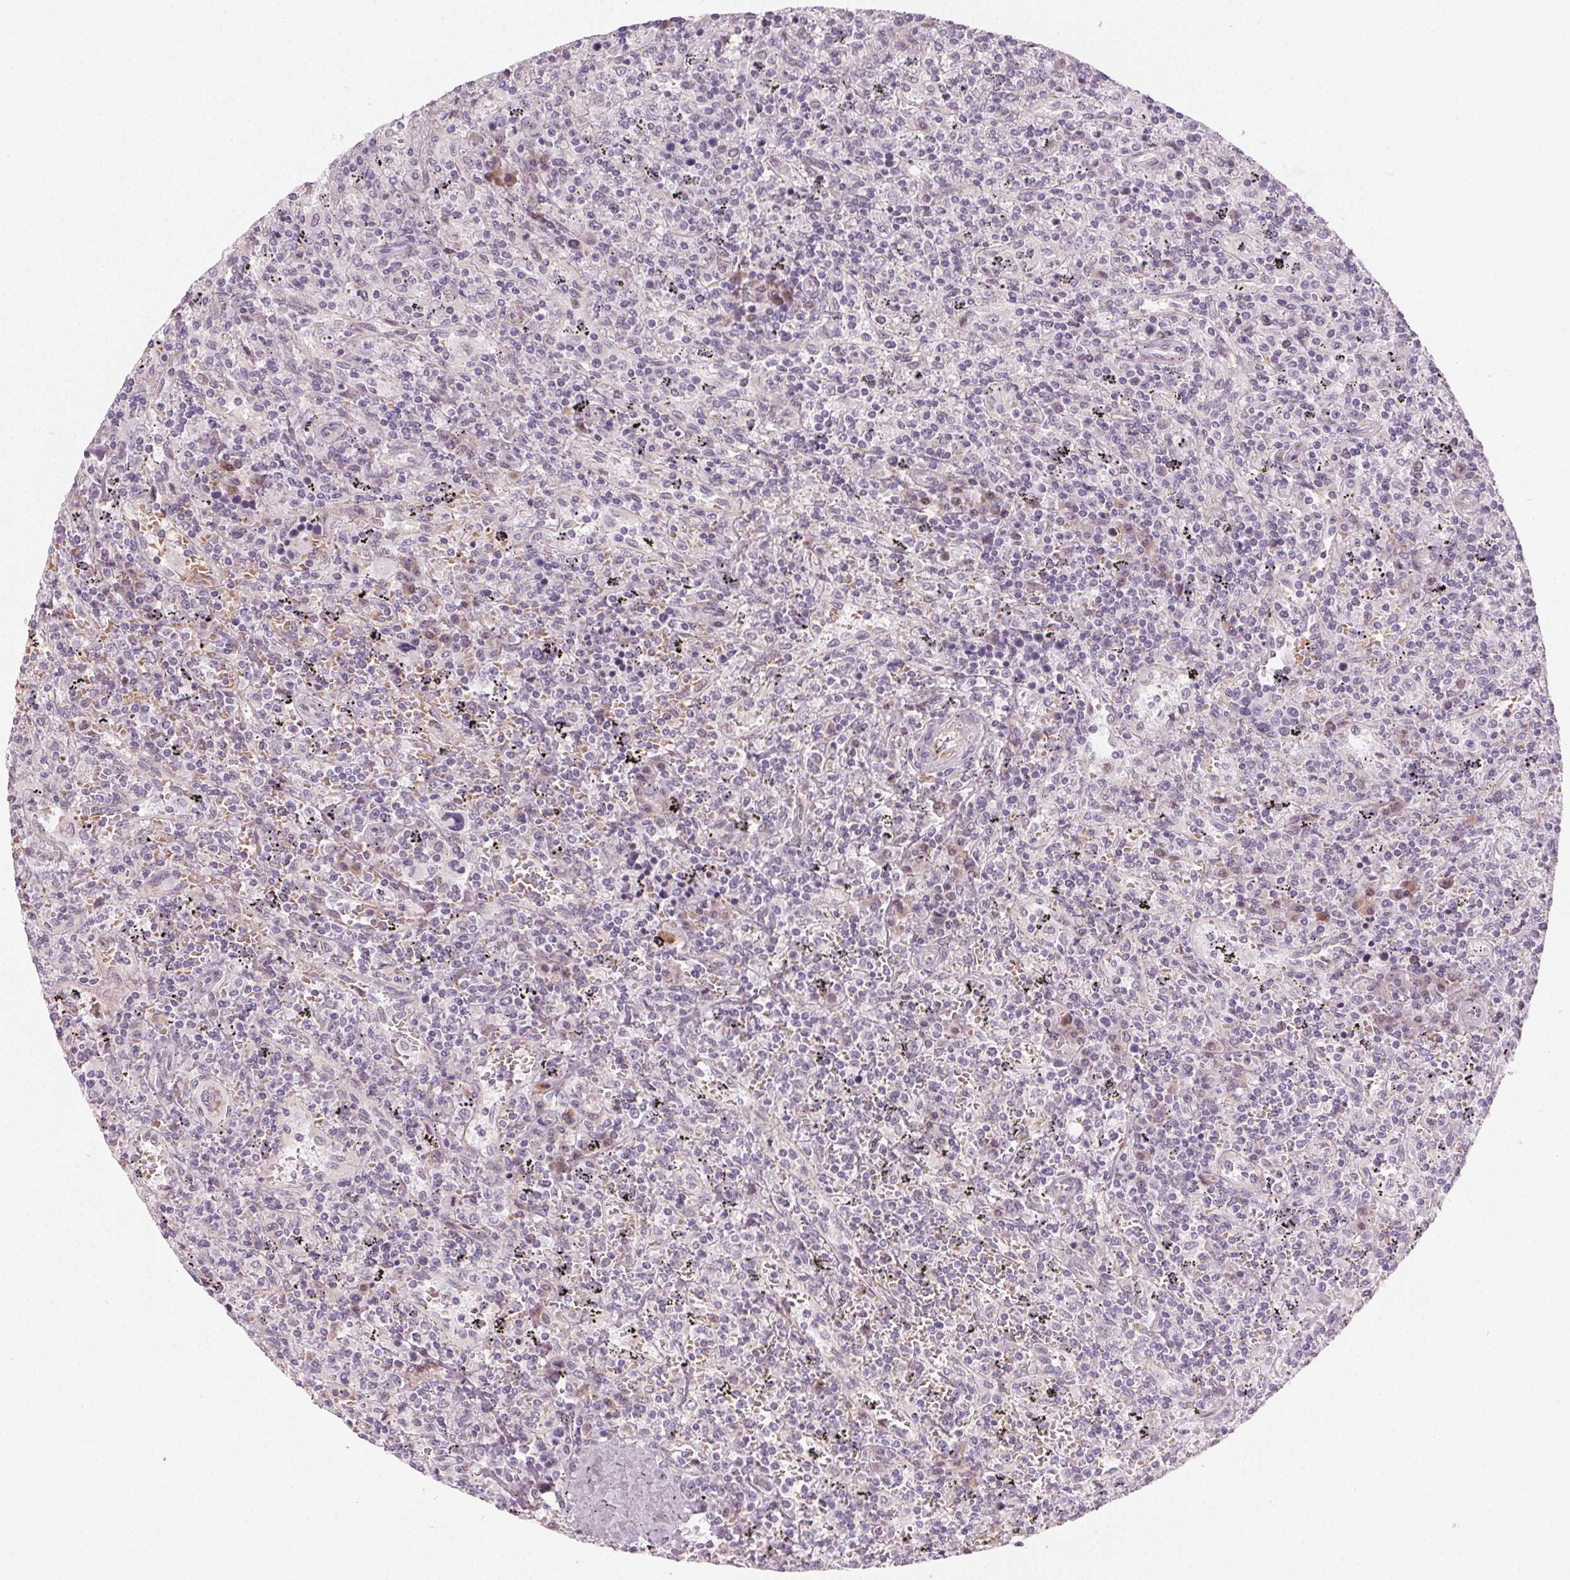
{"staining": {"intensity": "negative", "quantity": "none", "location": "none"}, "tissue": "lymphoma", "cell_type": "Tumor cells", "image_type": "cancer", "snomed": [{"axis": "morphology", "description": "Malignant lymphoma, non-Hodgkin's type, Low grade"}, {"axis": "topography", "description": "Spleen"}], "caption": "Image shows no significant protein staining in tumor cells of lymphoma.", "gene": "CCDC96", "patient": {"sex": "male", "age": 62}}